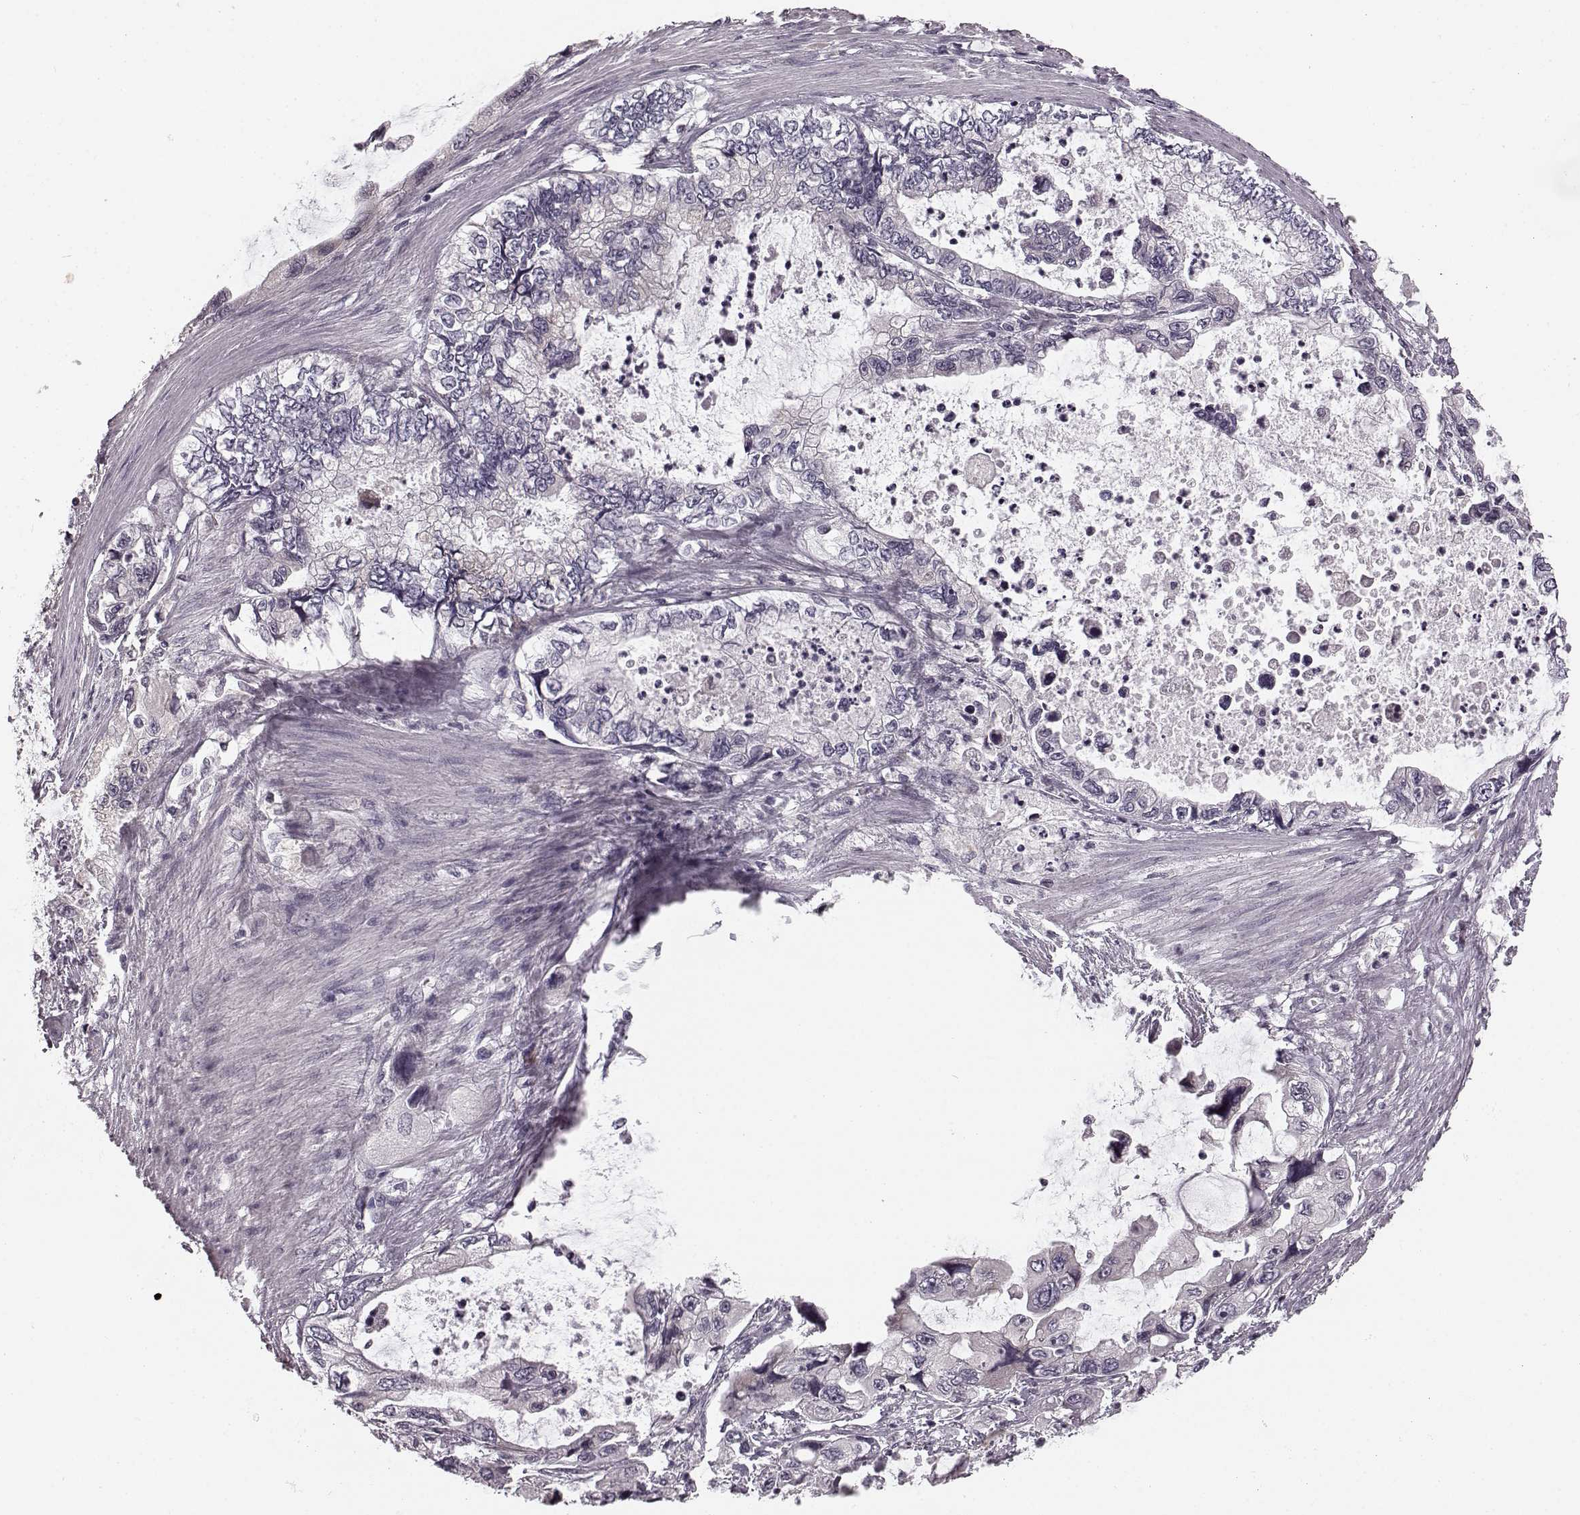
{"staining": {"intensity": "negative", "quantity": "none", "location": "none"}, "tissue": "stomach cancer", "cell_type": "Tumor cells", "image_type": "cancer", "snomed": [{"axis": "morphology", "description": "Adenocarcinoma, NOS"}, {"axis": "topography", "description": "Pancreas"}, {"axis": "topography", "description": "Stomach, upper"}, {"axis": "topography", "description": "Stomach"}], "caption": "DAB (3,3'-diaminobenzidine) immunohistochemical staining of human adenocarcinoma (stomach) shows no significant staining in tumor cells.", "gene": "FAM234B", "patient": {"sex": "male", "age": 77}}